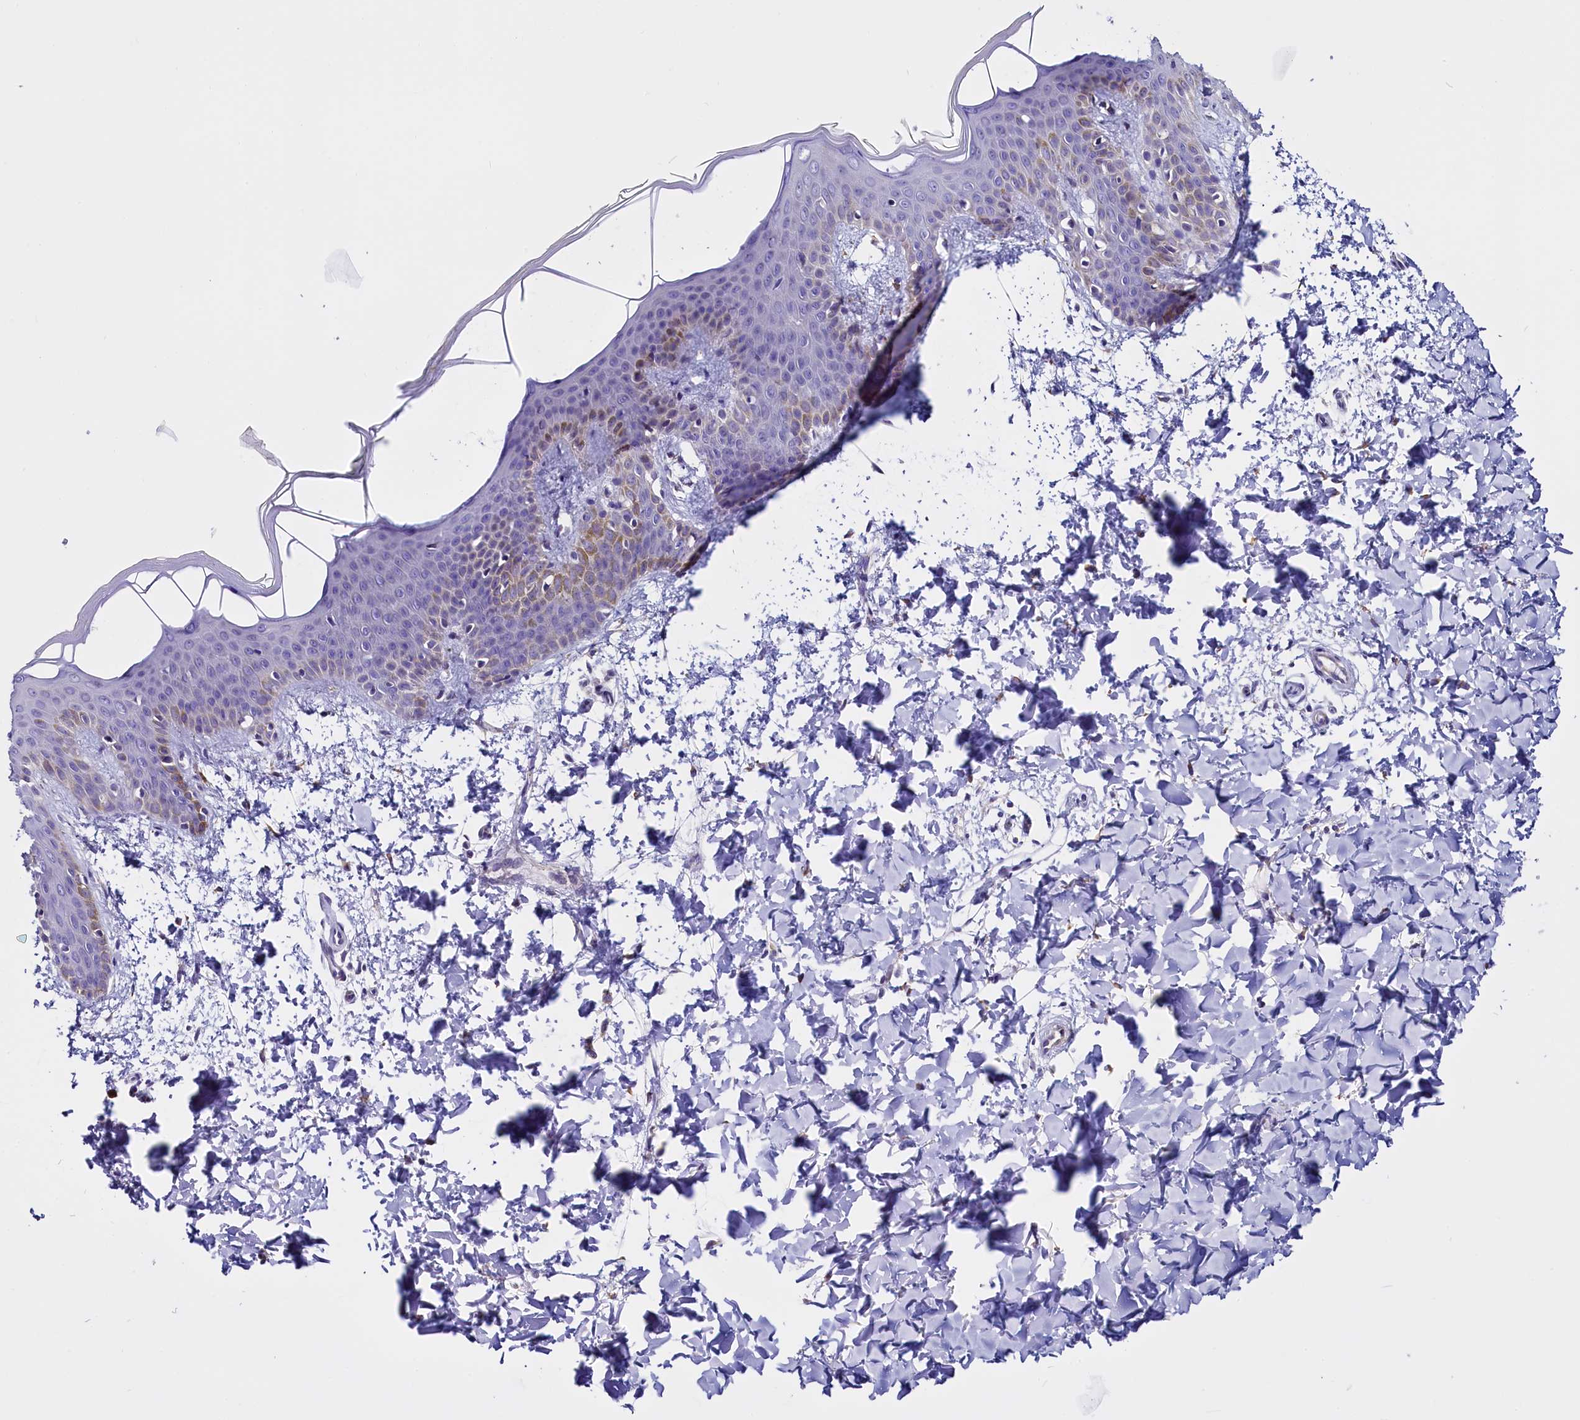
{"staining": {"intensity": "moderate", "quantity": "<25%", "location": "cytoplasmic/membranous"}, "tissue": "skin", "cell_type": "Fibroblasts", "image_type": "normal", "snomed": [{"axis": "morphology", "description": "Normal tissue, NOS"}, {"axis": "topography", "description": "Skin"}], "caption": "Protein expression analysis of benign skin exhibits moderate cytoplasmic/membranous positivity in approximately <25% of fibroblasts.", "gene": "UACA", "patient": {"sex": "male", "age": 36}}